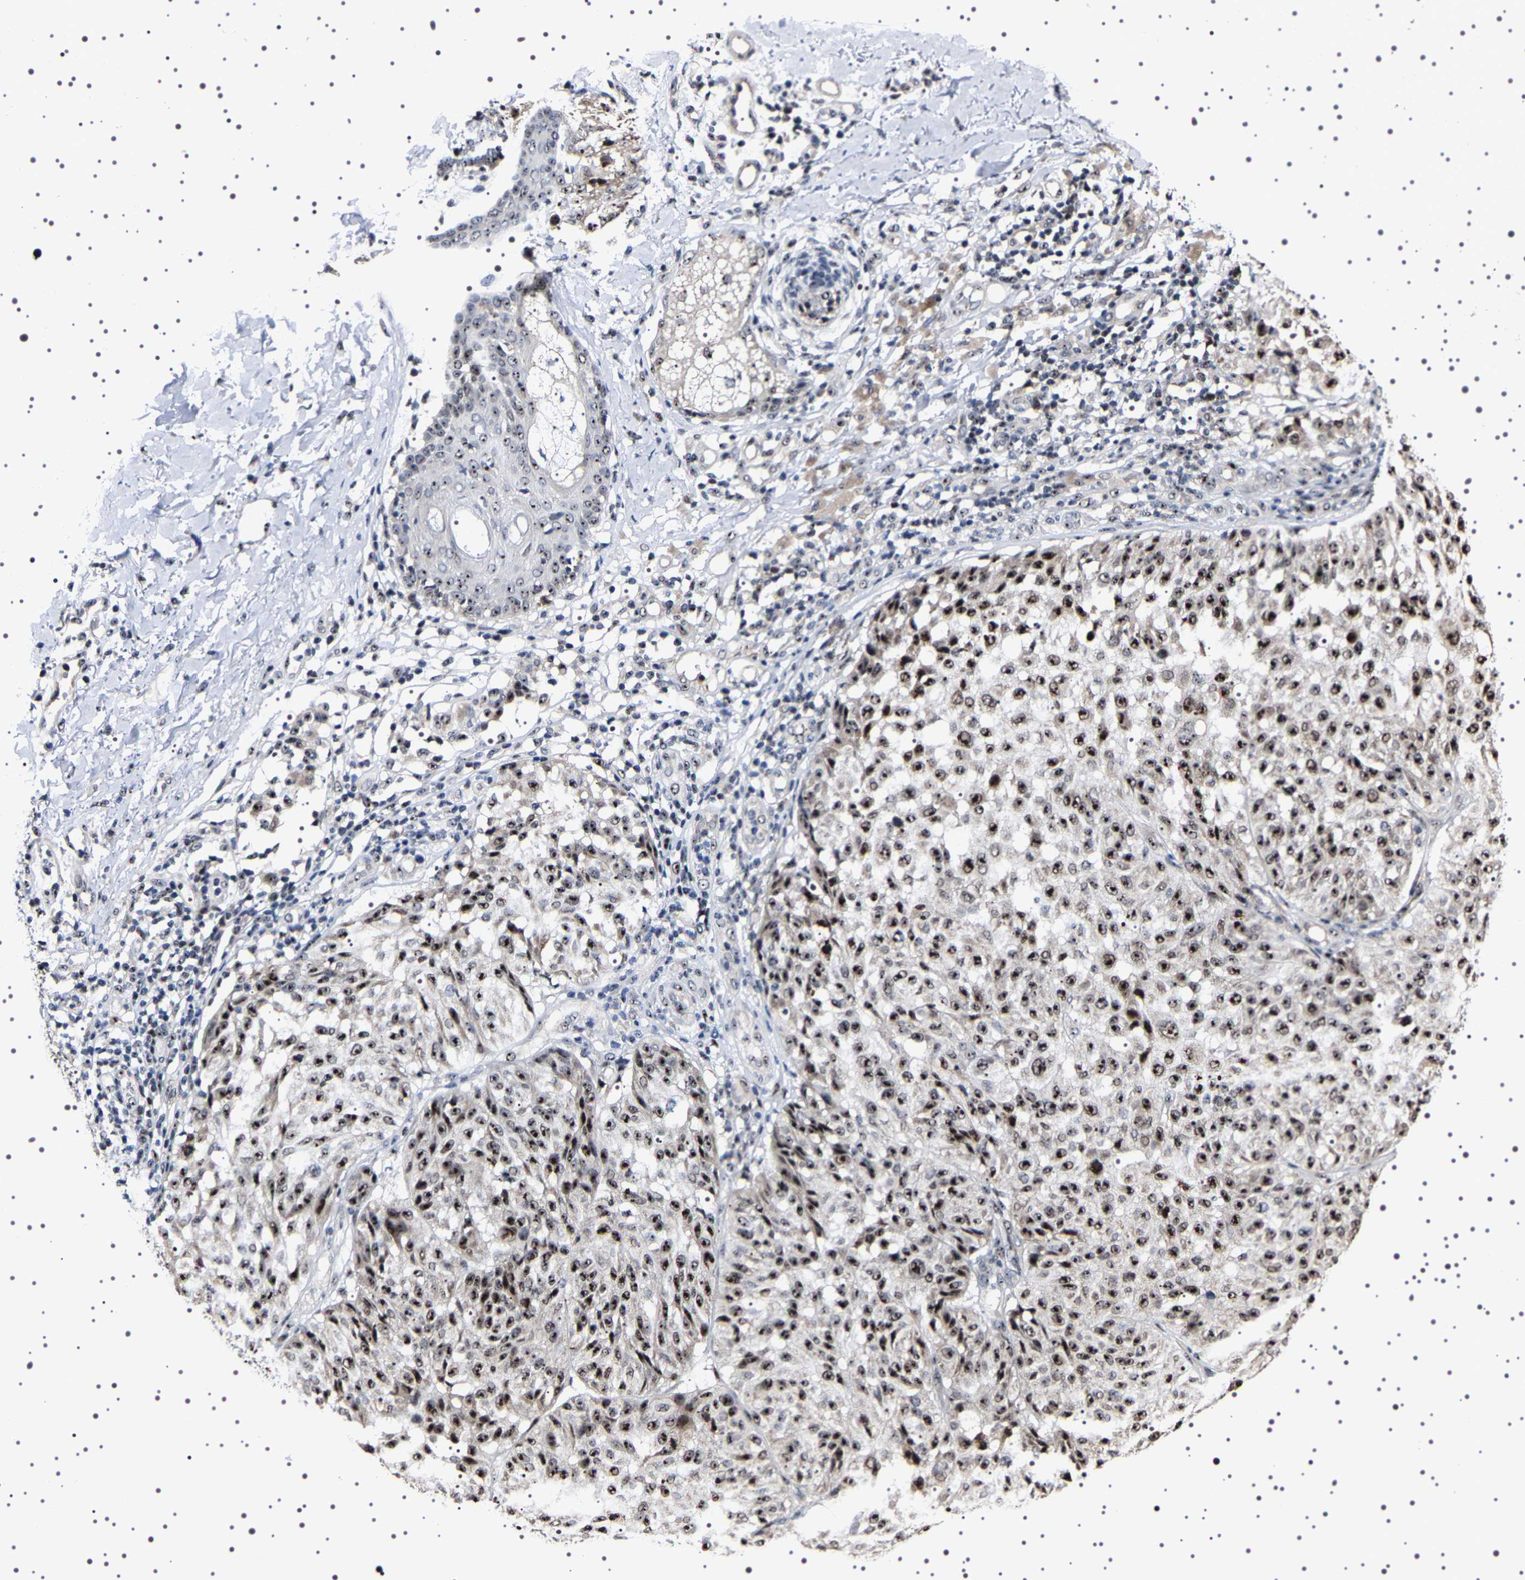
{"staining": {"intensity": "strong", "quantity": ">75%", "location": "nuclear"}, "tissue": "melanoma", "cell_type": "Tumor cells", "image_type": "cancer", "snomed": [{"axis": "morphology", "description": "Malignant melanoma, NOS"}, {"axis": "topography", "description": "Skin"}], "caption": "The micrograph reveals a brown stain indicating the presence of a protein in the nuclear of tumor cells in malignant melanoma.", "gene": "GNL3", "patient": {"sex": "female", "age": 46}}